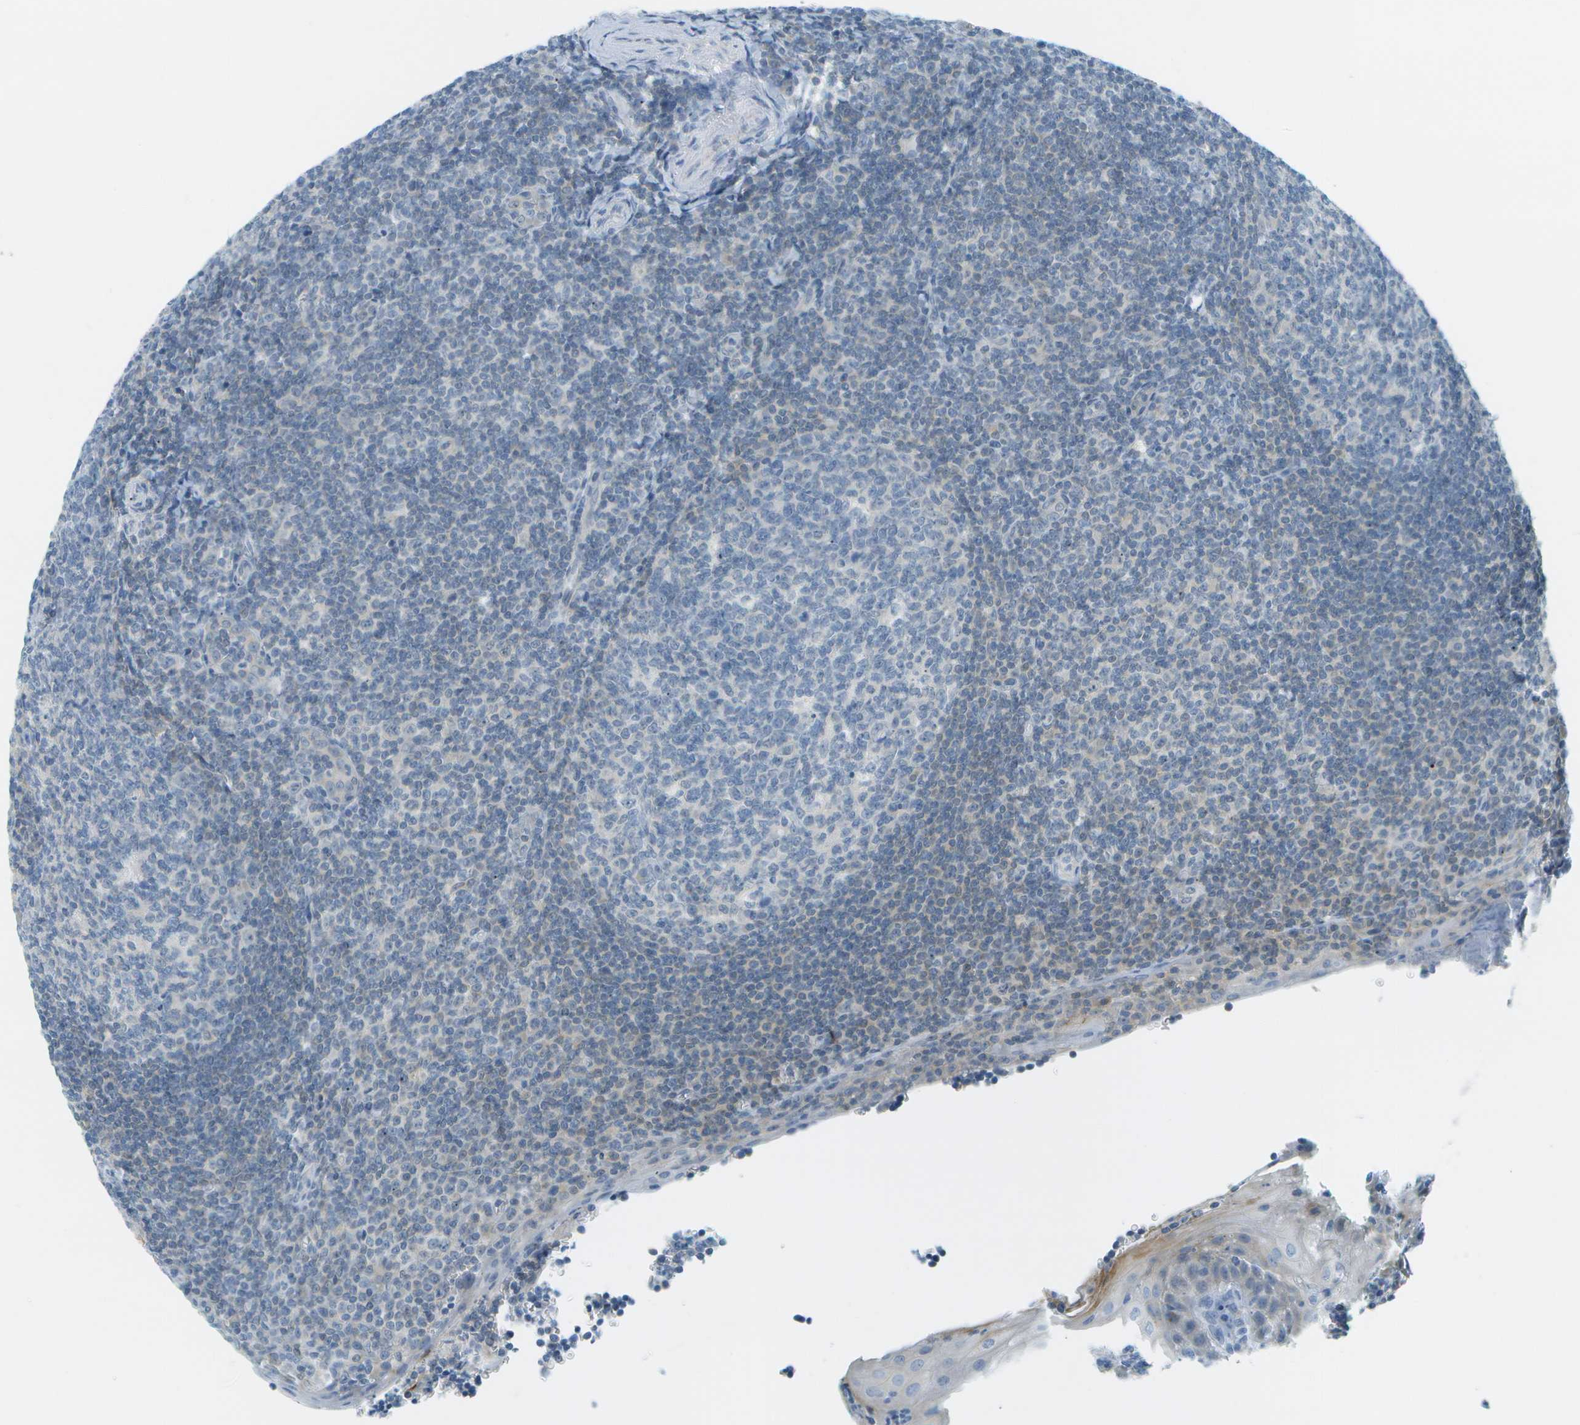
{"staining": {"intensity": "negative", "quantity": "none", "location": "none"}, "tissue": "tonsil", "cell_type": "Germinal center cells", "image_type": "normal", "snomed": [{"axis": "morphology", "description": "Normal tissue, NOS"}, {"axis": "topography", "description": "Tonsil"}], "caption": "Photomicrograph shows no significant protein positivity in germinal center cells of benign tonsil. (DAB immunohistochemistry, high magnification).", "gene": "SMYD5", "patient": {"sex": "male", "age": 37}}